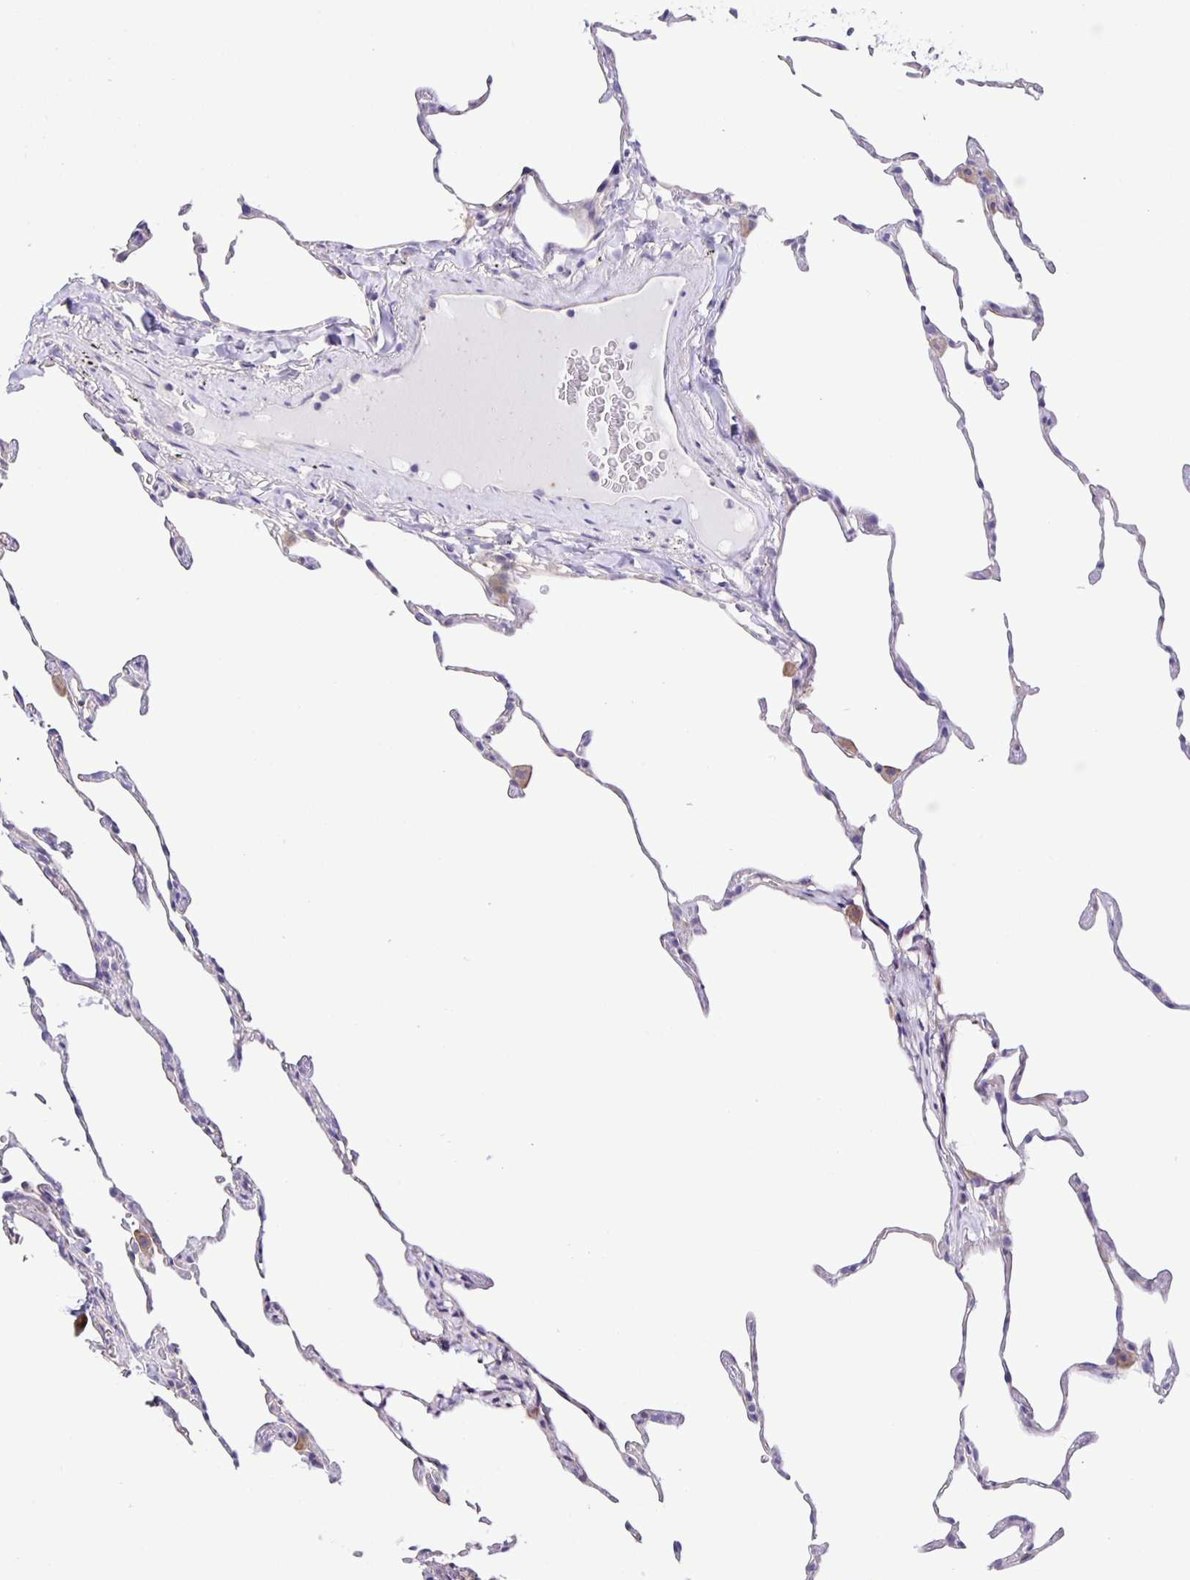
{"staining": {"intensity": "negative", "quantity": "none", "location": "none"}, "tissue": "lung", "cell_type": "Alveolar cells", "image_type": "normal", "snomed": [{"axis": "morphology", "description": "Normal tissue, NOS"}, {"axis": "topography", "description": "Lung"}], "caption": "DAB (3,3'-diaminobenzidine) immunohistochemical staining of unremarkable lung demonstrates no significant staining in alveolar cells.", "gene": "BOLL", "patient": {"sex": "female", "age": 57}}